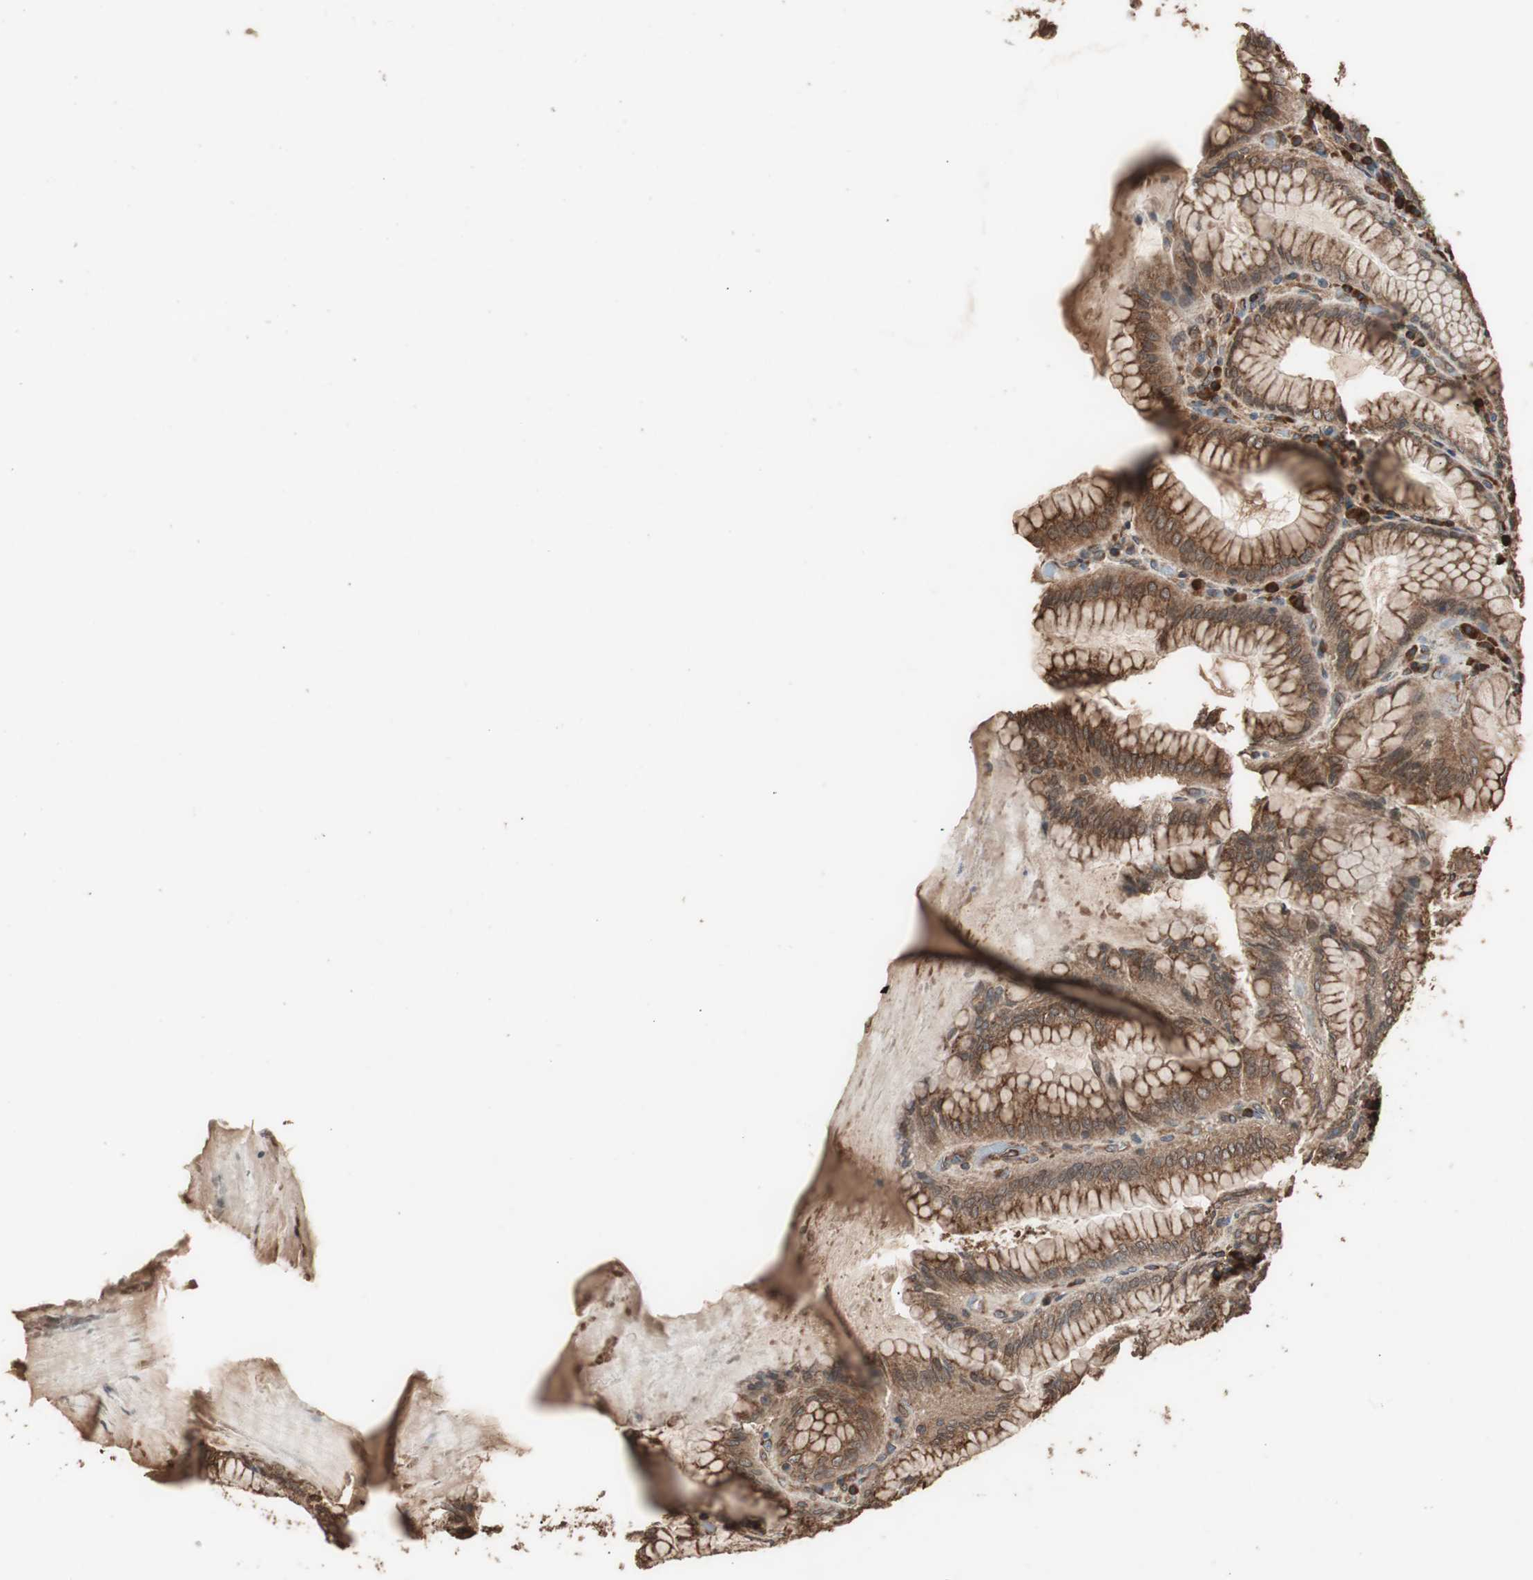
{"staining": {"intensity": "strong", "quantity": ">75%", "location": "cytoplasmic/membranous"}, "tissue": "stomach", "cell_type": "Glandular cells", "image_type": "normal", "snomed": [{"axis": "morphology", "description": "Normal tissue, NOS"}, {"axis": "topography", "description": "Stomach, lower"}], "caption": "Immunohistochemical staining of benign stomach displays >75% levels of strong cytoplasmic/membranous protein positivity in about >75% of glandular cells.", "gene": "LZTS1", "patient": {"sex": "female", "age": 76}}